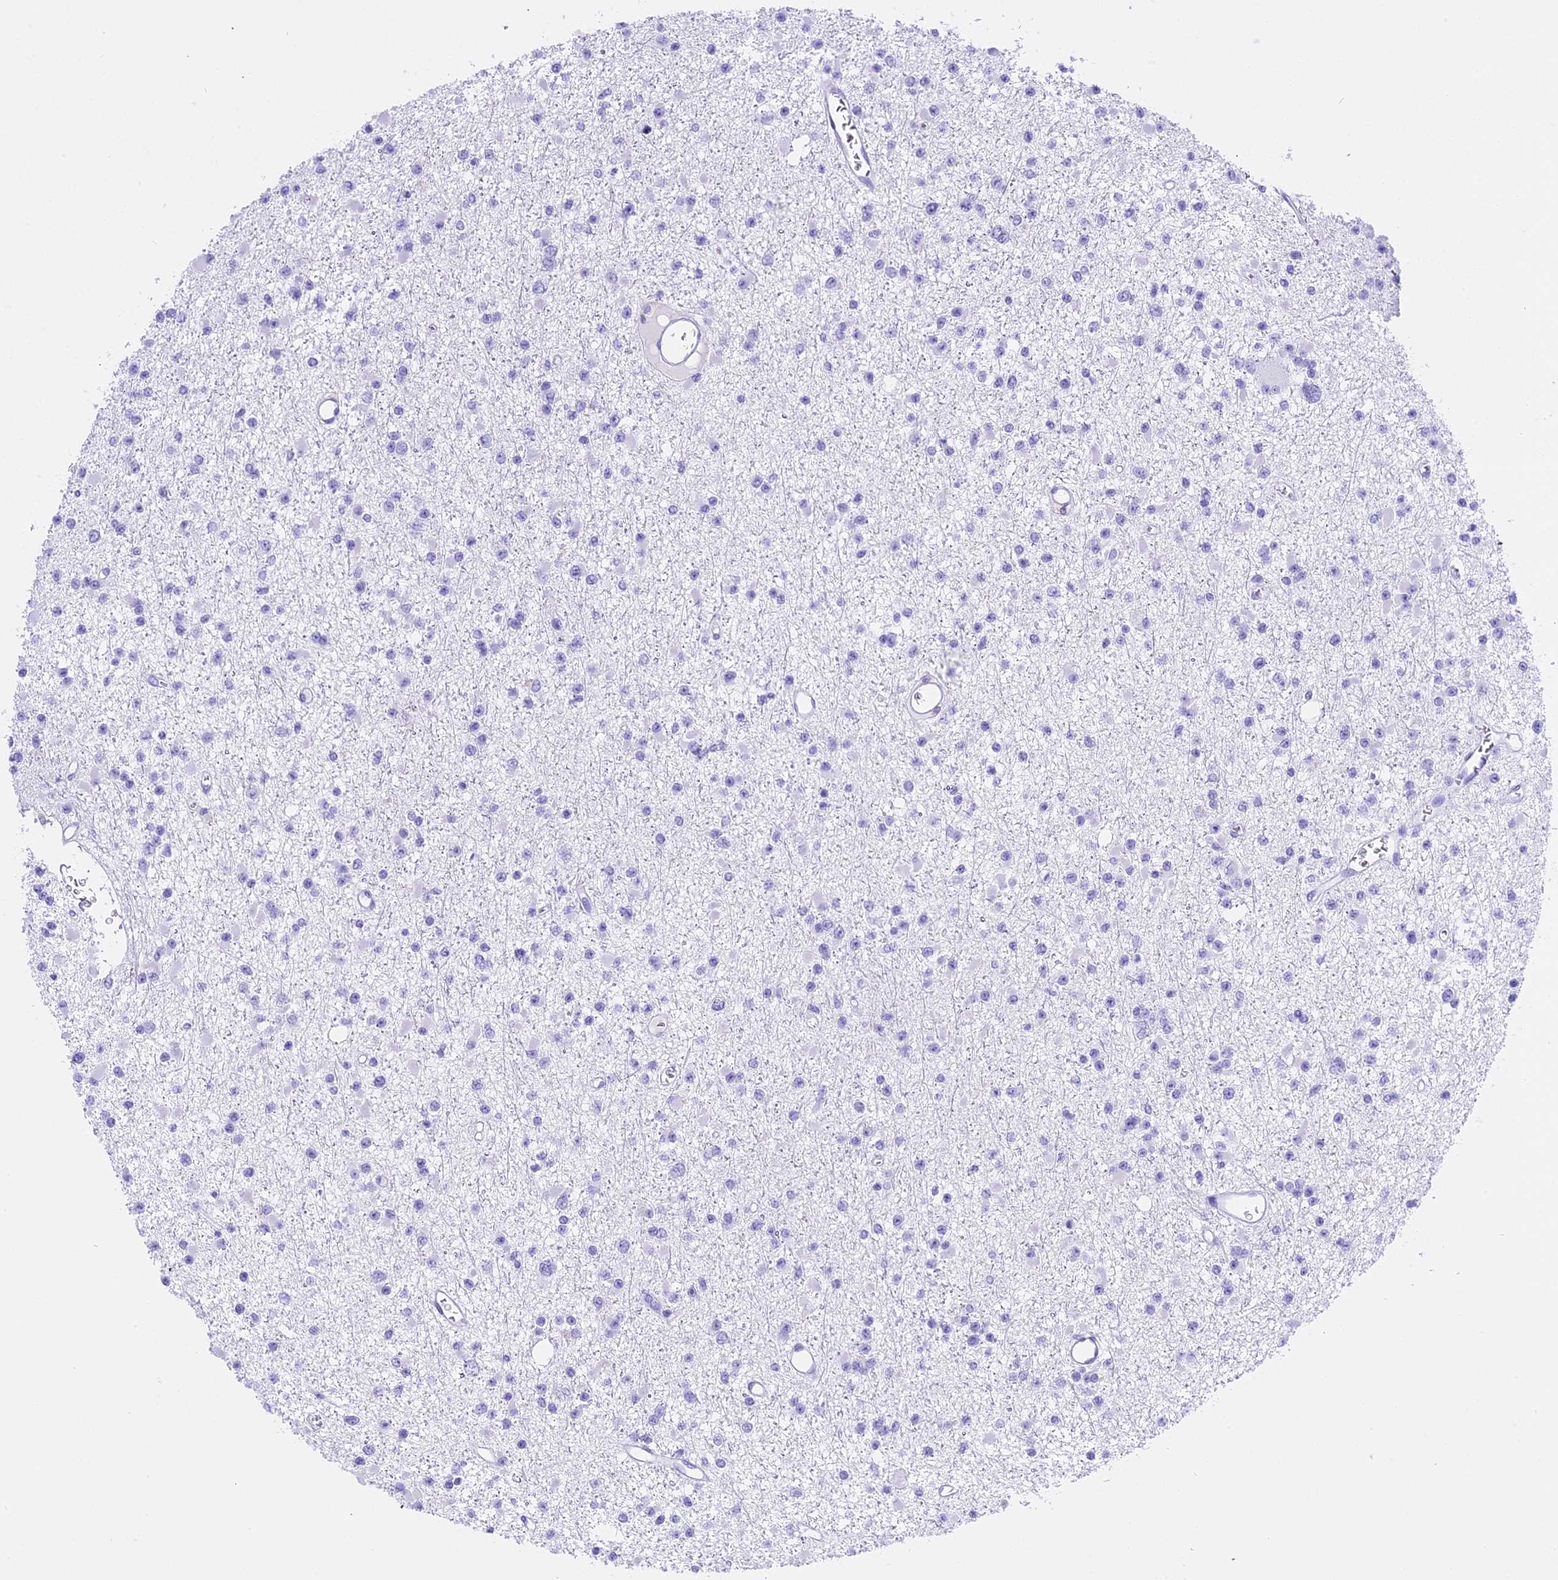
{"staining": {"intensity": "negative", "quantity": "none", "location": "none"}, "tissue": "glioma", "cell_type": "Tumor cells", "image_type": "cancer", "snomed": [{"axis": "morphology", "description": "Glioma, malignant, Low grade"}, {"axis": "topography", "description": "Brain"}], "caption": "This image is of malignant low-grade glioma stained with IHC to label a protein in brown with the nuclei are counter-stained blue. There is no expression in tumor cells.", "gene": "CLC", "patient": {"sex": "female", "age": 22}}